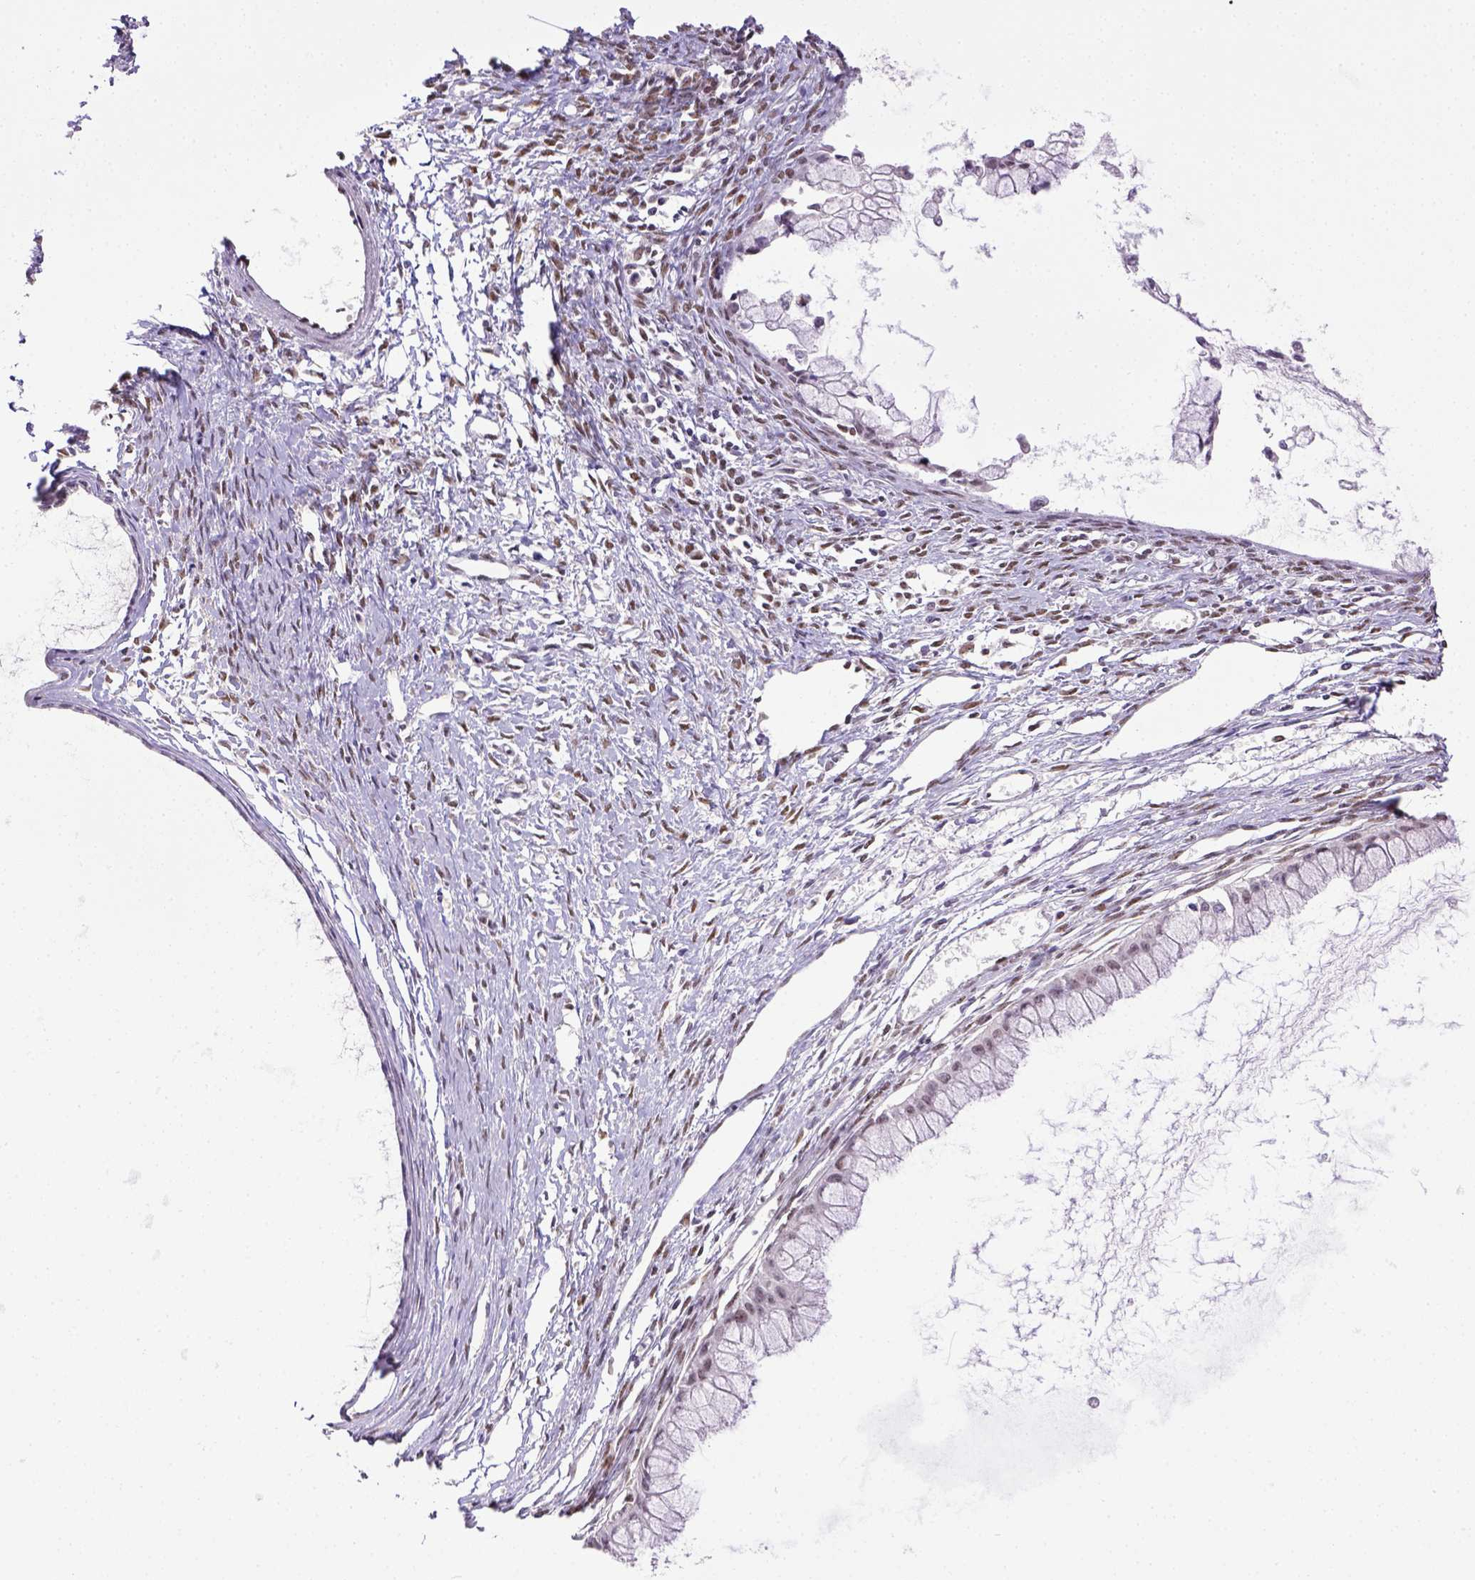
{"staining": {"intensity": "moderate", "quantity": ">75%", "location": "nuclear"}, "tissue": "ovarian cancer", "cell_type": "Tumor cells", "image_type": "cancer", "snomed": [{"axis": "morphology", "description": "Cystadenocarcinoma, mucinous, NOS"}, {"axis": "topography", "description": "Ovary"}], "caption": "High-power microscopy captured an immunohistochemistry photomicrograph of ovarian cancer (mucinous cystadenocarcinoma), revealing moderate nuclear staining in about >75% of tumor cells. Using DAB (brown) and hematoxylin (blue) stains, captured at high magnification using brightfield microscopy.", "gene": "ERCC1", "patient": {"sex": "female", "age": 41}}